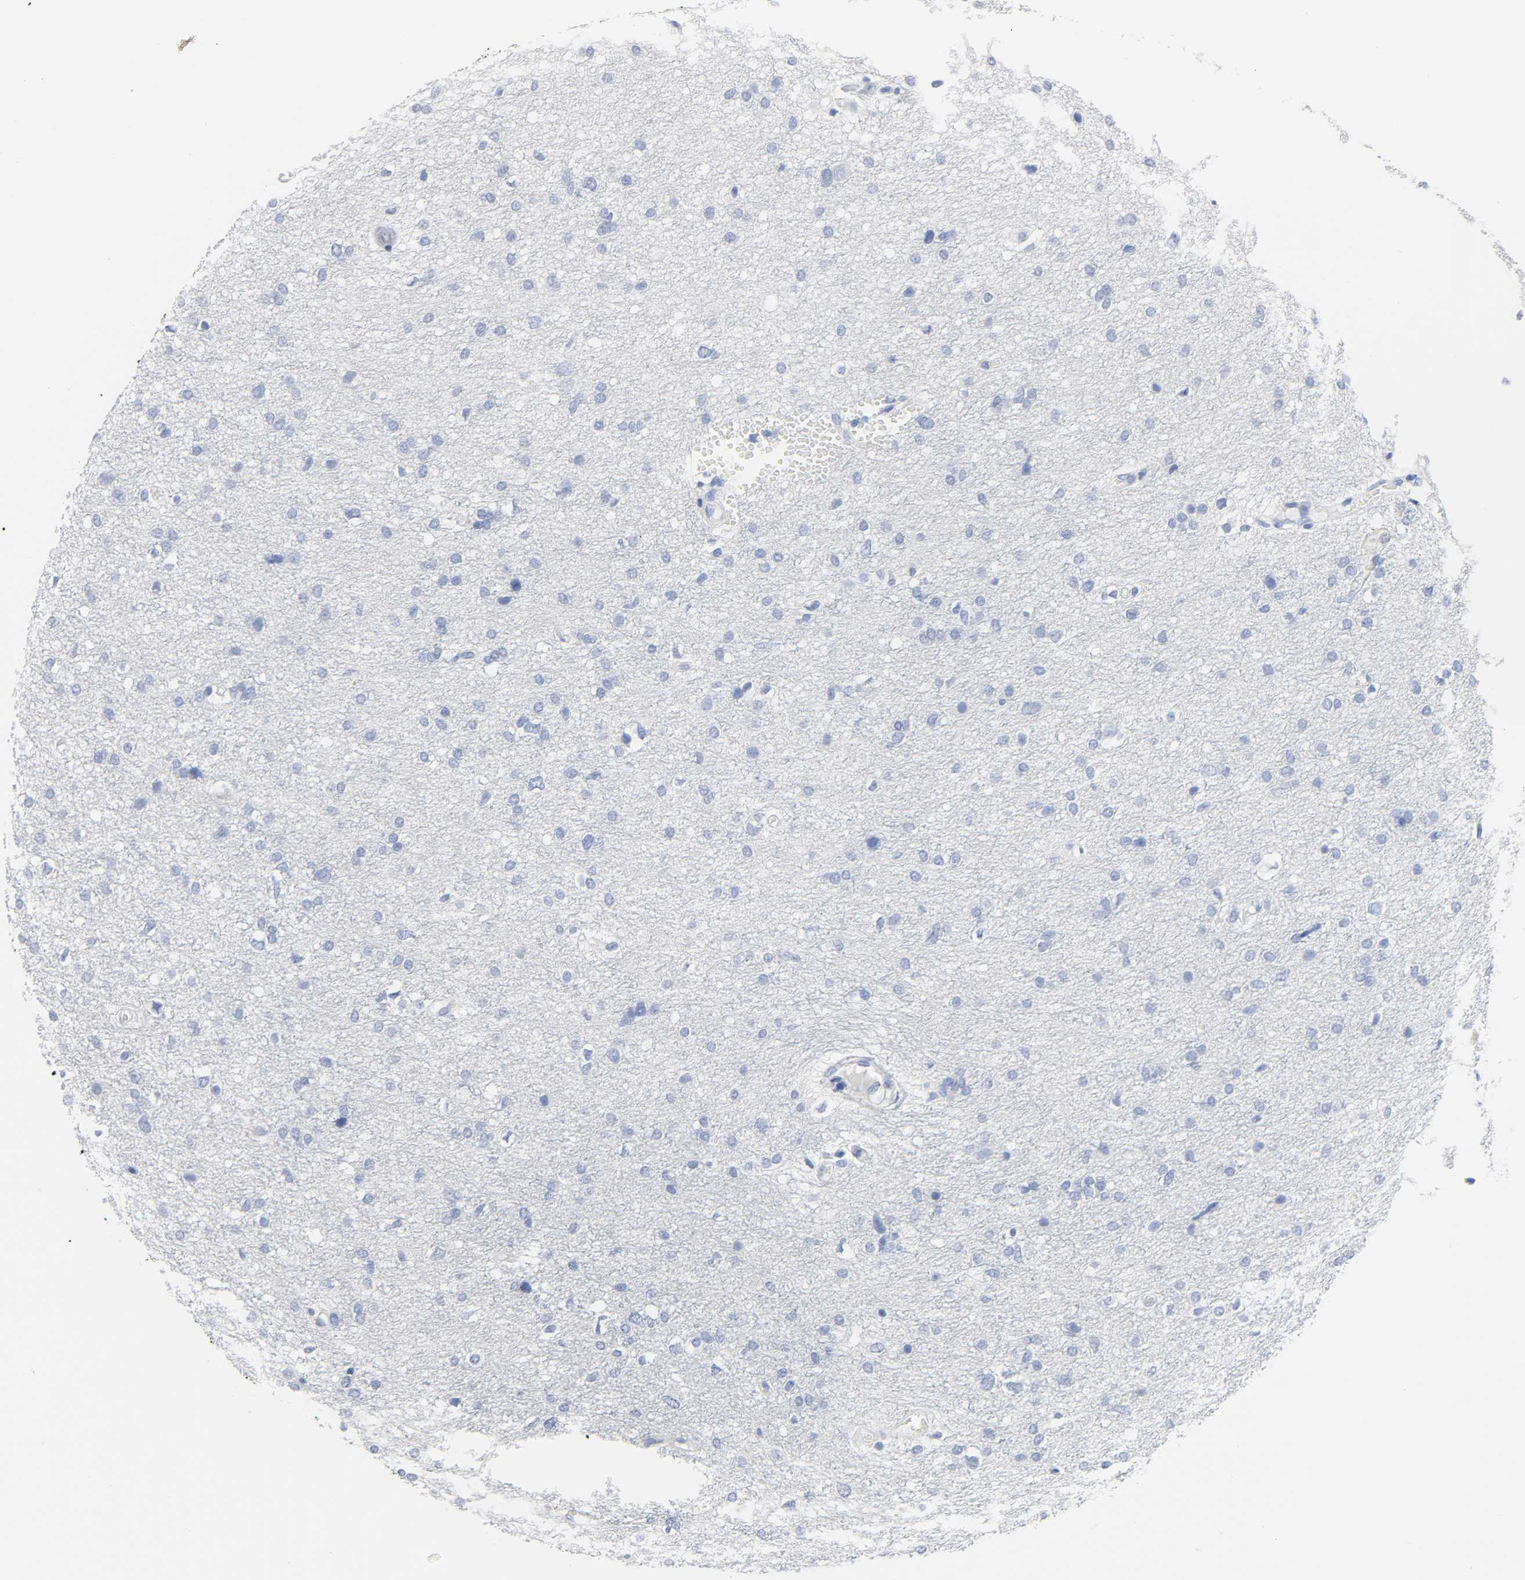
{"staining": {"intensity": "negative", "quantity": "none", "location": "none"}, "tissue": "glioma", "cell_type": "Tumor cells", "image_type": "cancer", "snomed": [{"axis": "morphology", "description": "Glioma, malignant, High grade"}, {"axis": "topography", "description": "Brain"}], "caption": "Tumor cells are negative for protein expression in human malignant high-grade glioma.", "gene": "ACP3", "patient": {"sex": "female", "age": 59}}